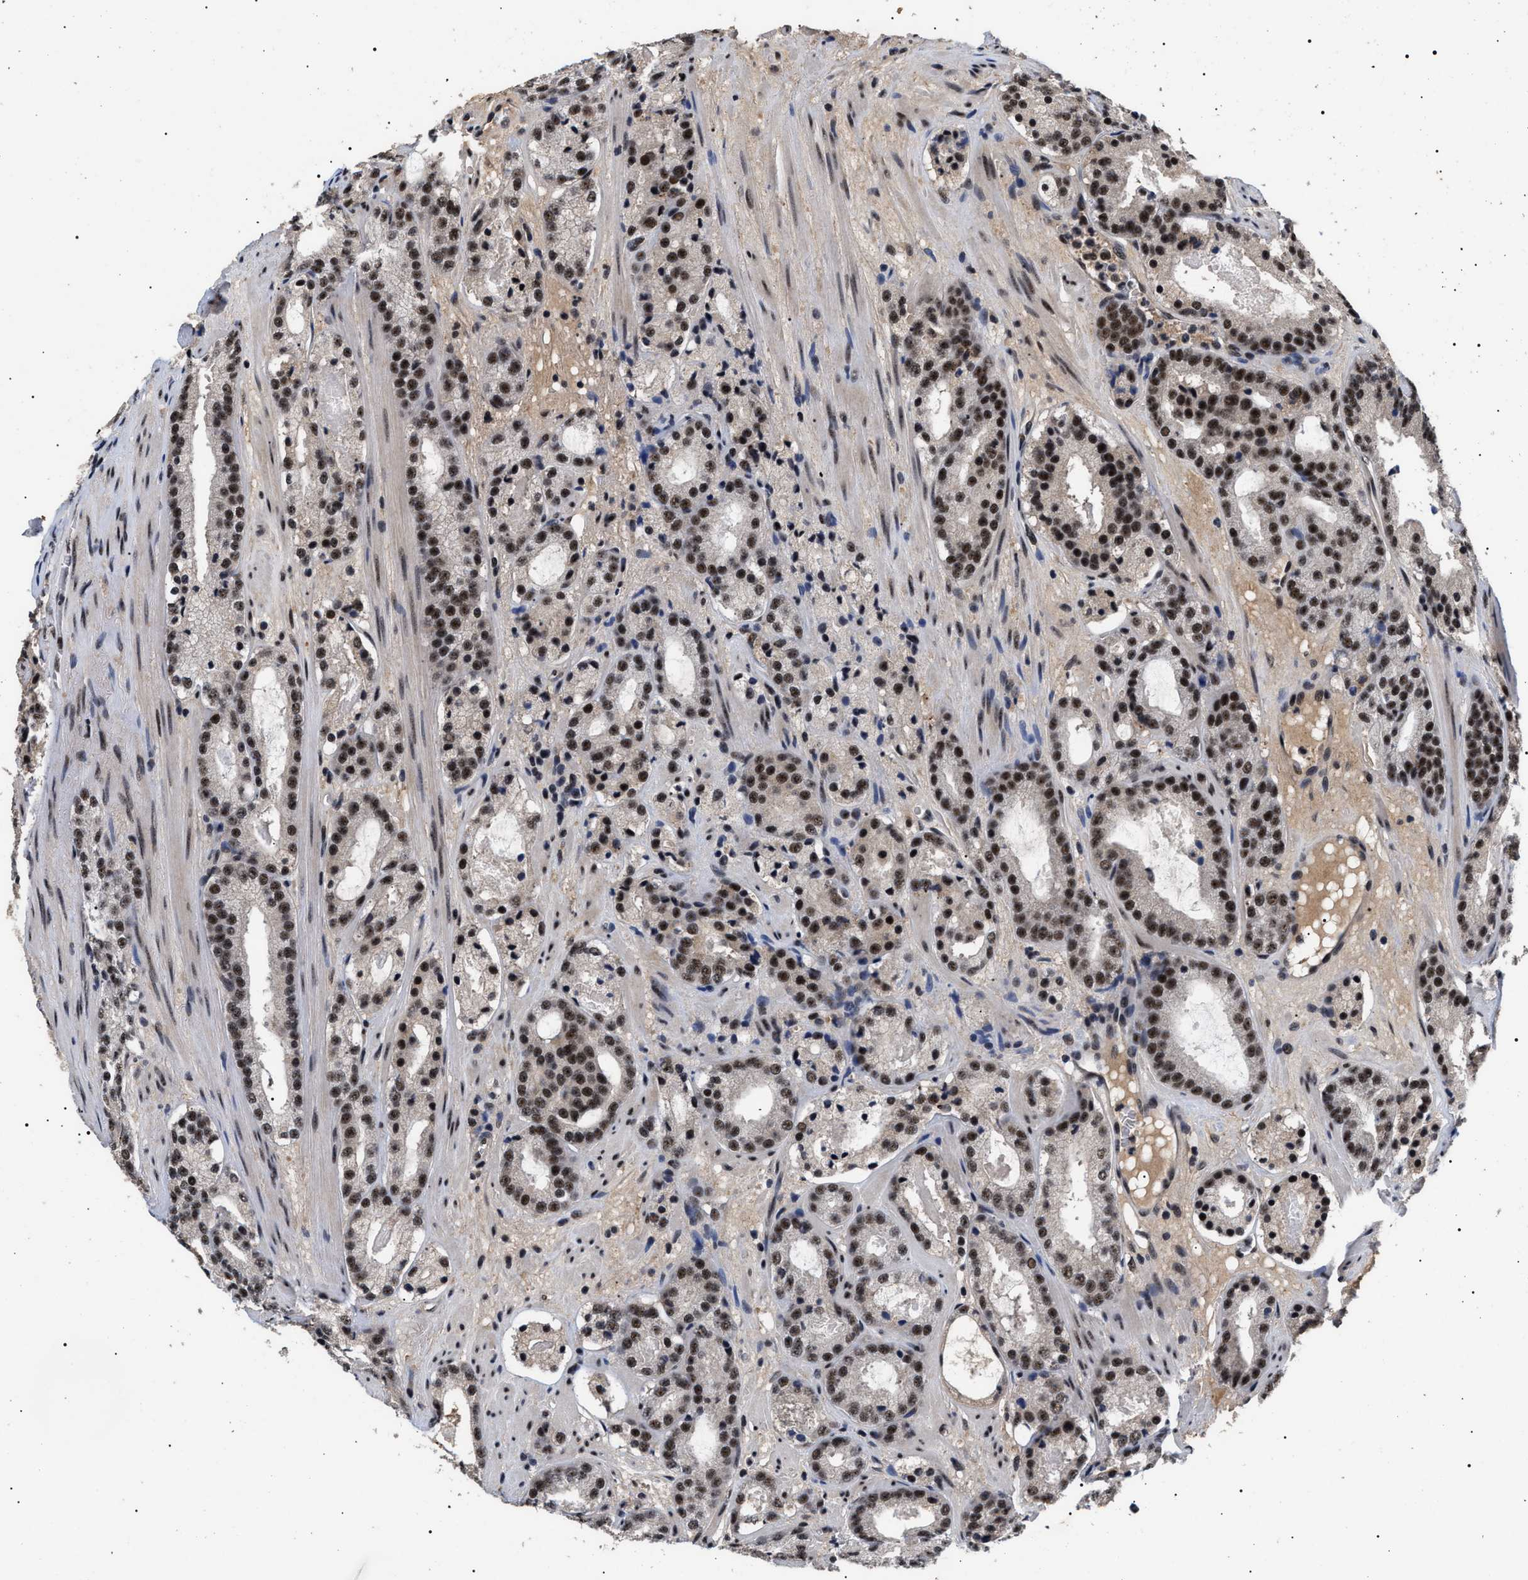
{"staining": {"intensity": "strong", "quantity": ">75%", "location": "nuclear"}, "tissue": "prostate cancer", "cell_type": "Tumor cells", "image_type": "cancer", "snomed": [{"axis": "morphology", "description": "Adenocarcinoma, Low grade"}, {"axis": "topography", "description": "Prostate"}], "caption": "A brown stain highlights strong nuclear positivity of a protein in human prostate cancer (low-grade adenocarcinoma) tumor cells.", "gene": "CAAP1", "patient": {"sex": "male", "age": 69}}